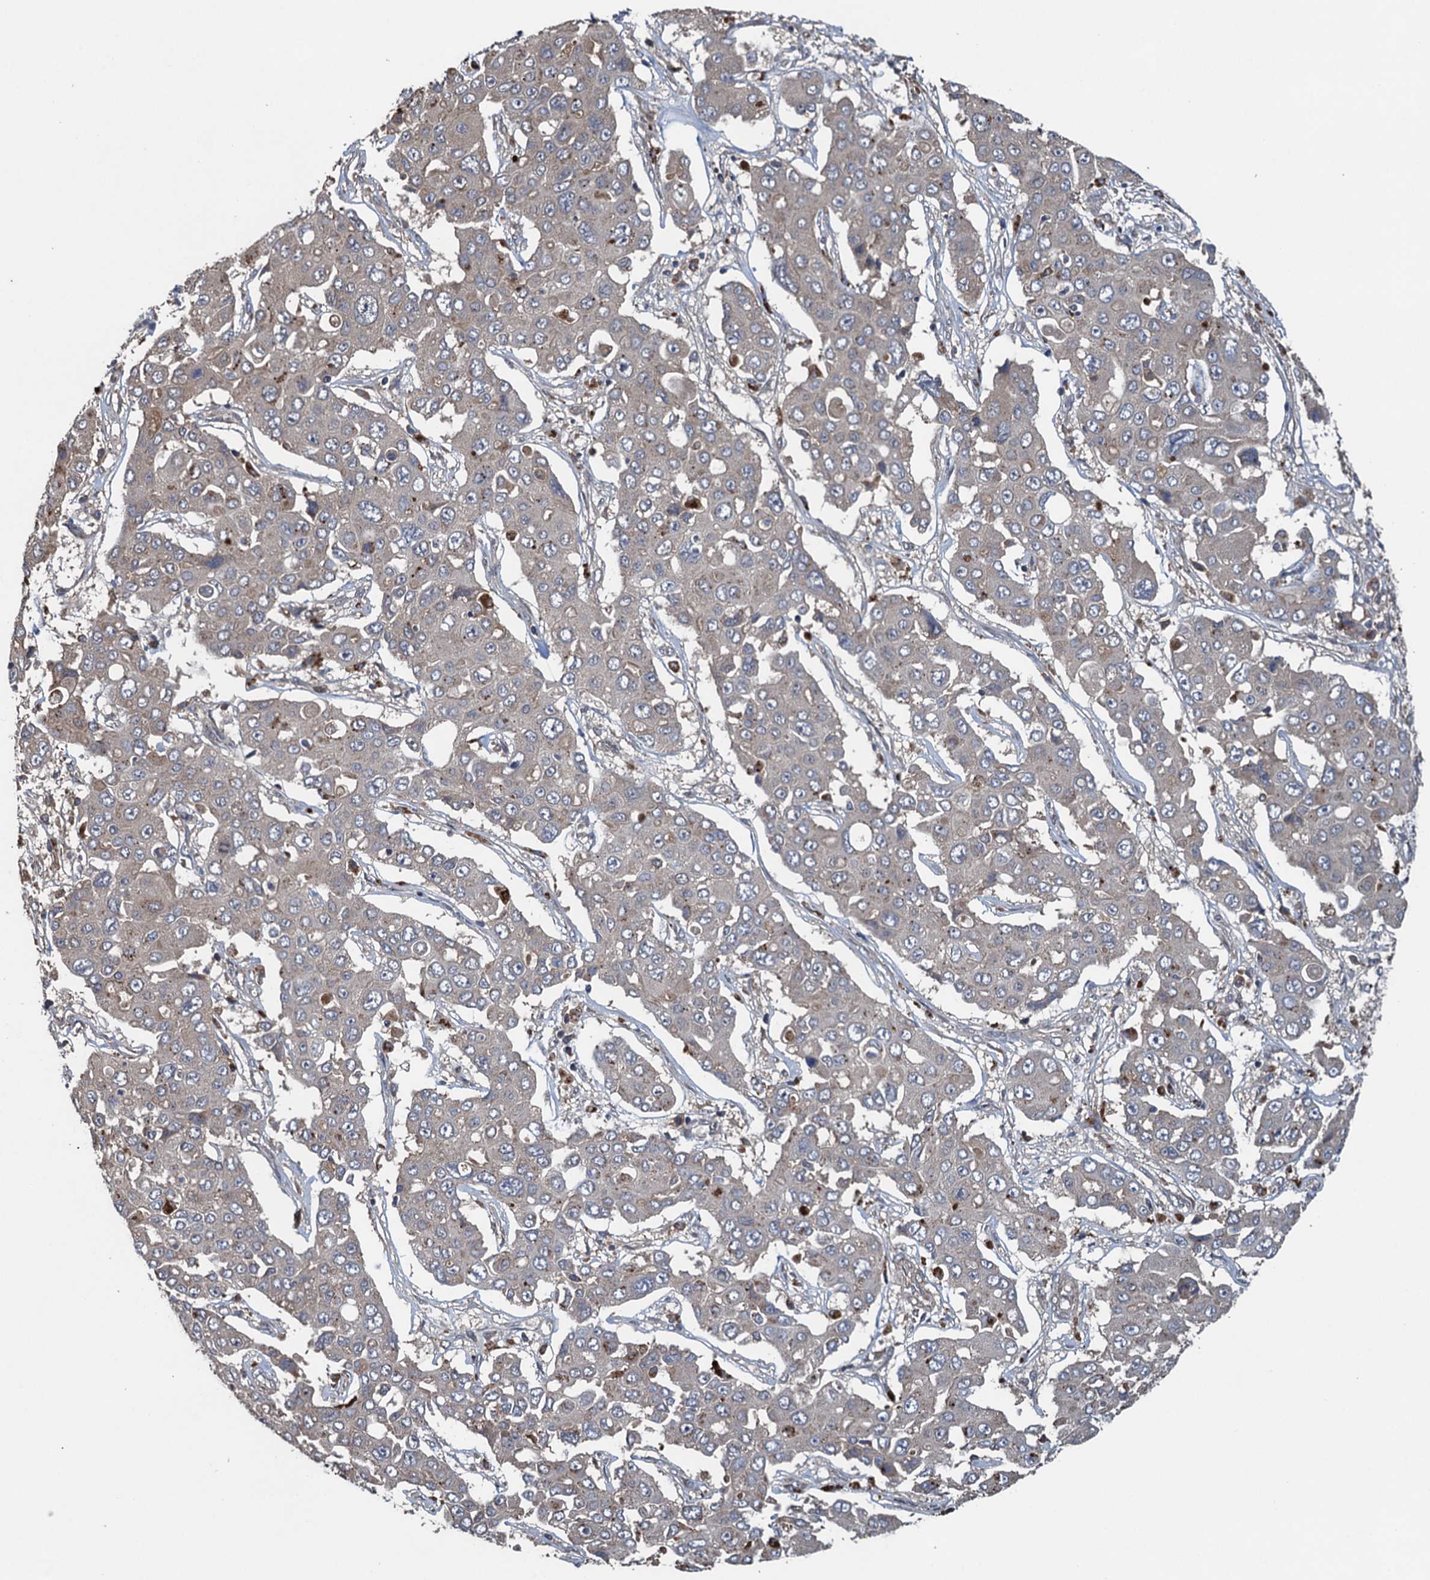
{"staining": {"intensity": "weak", "quantity": "<25%", "location": "cytoplasmic/membranous"}, "tissue": "liver cancer", "cell_type": "Tumor cells", "image_type": "cancer", "snomed": [{"axis": "morphology", "description": "Cholangiocarcinoma"}, {"axis": "topography", "description": "Liver"}], "caption": "Photomicrograph shows no protein expression in tumor cells of liver cancer tissue. (DAB IHC visualized using brightfield microscopy, high magnification).", "gene": "CNTN5", "patient": {"sex": "male", "age": 67}}